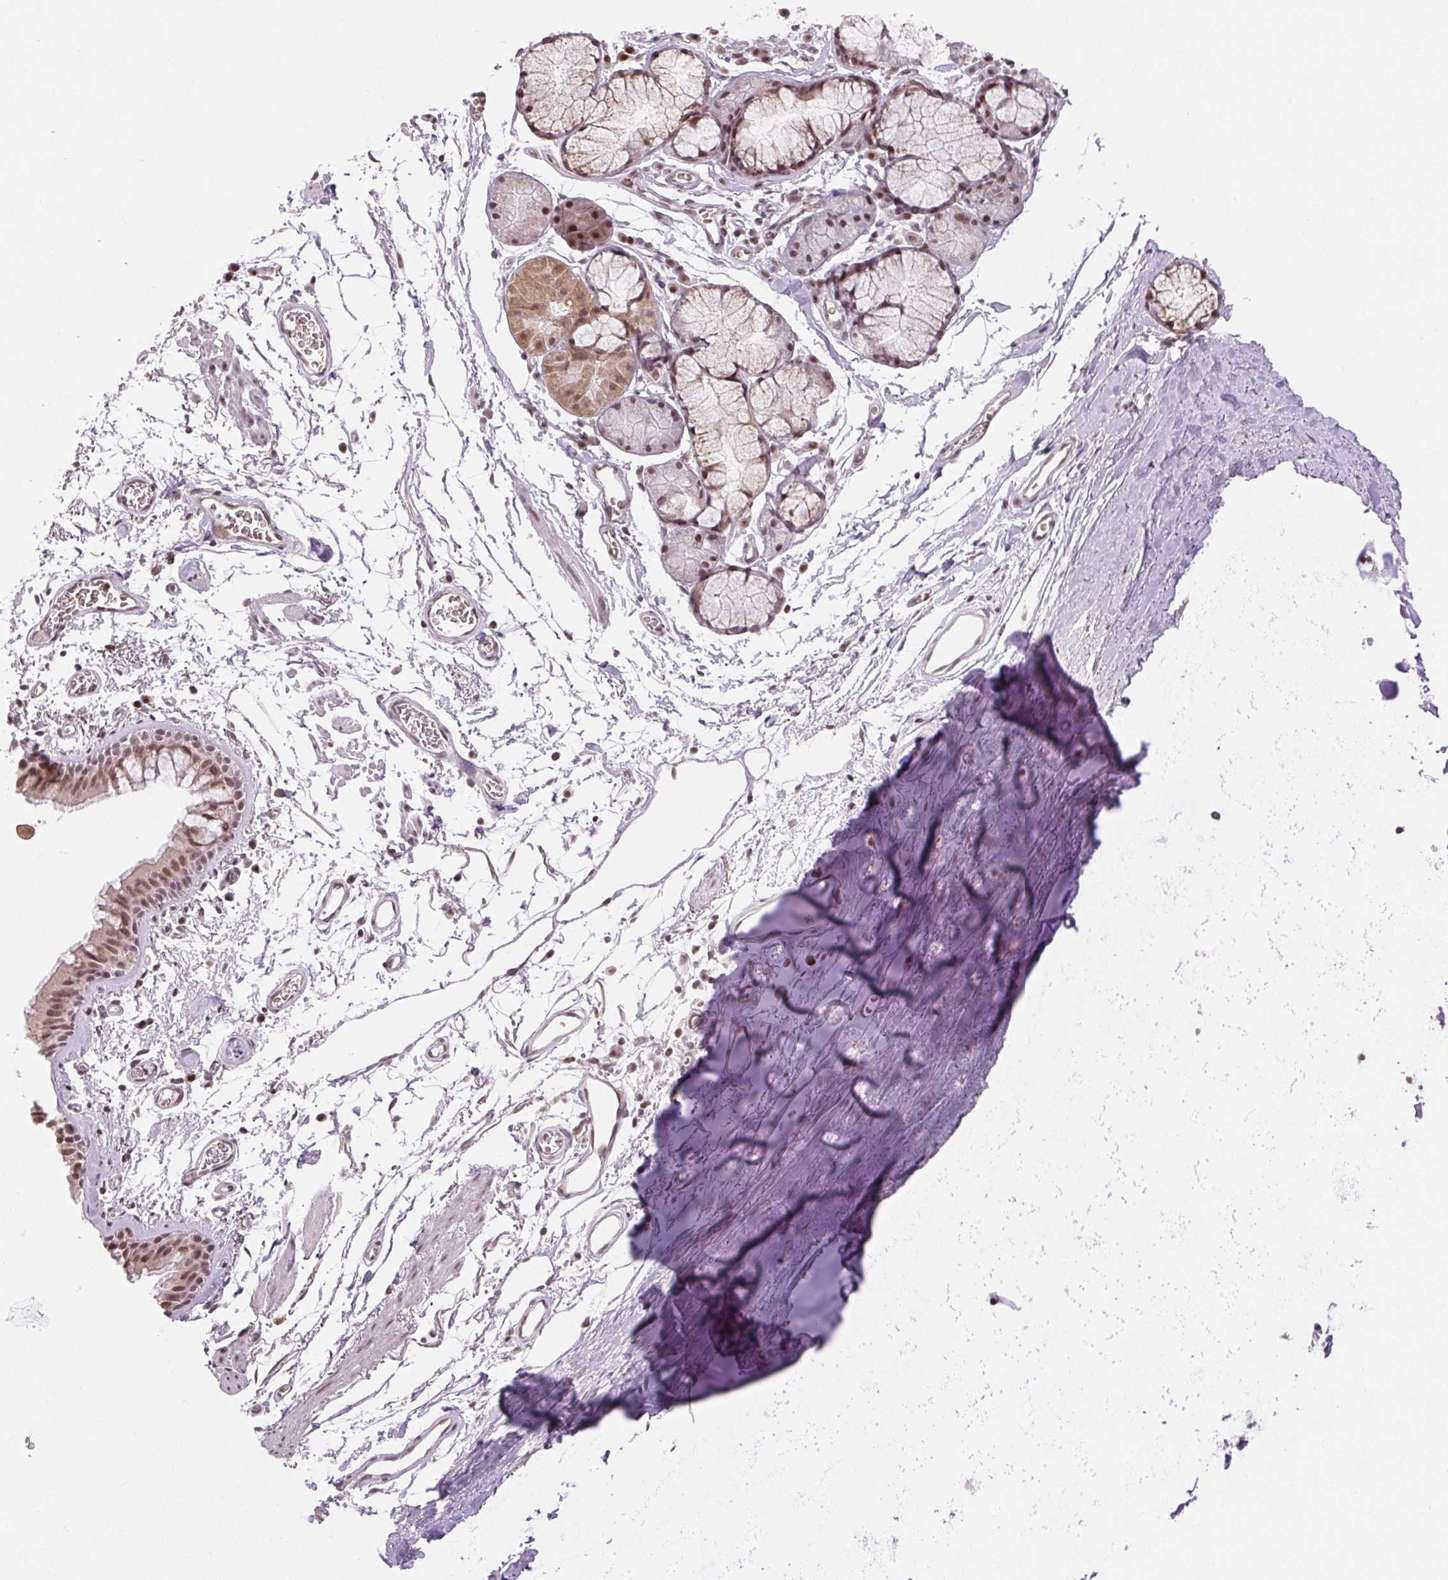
{"staining": {"intensity": "moderate", "quantity": ">75%", "location": "nuclear"}, "tissue": "bronchus", "cell_type": "Respiratory epithelial cells", "image_type": "normal", "snomed": [{"axis": "morphology", "description": "Normal tissue, NOS"}, {"axis": "topography", "description": "Cartilage tissue"}, {"axis": "topography", "description": "Bronchus"}], "caption": "Immunohistochemistry of normal human bronchus demonstrates medium levels of moderate nuclear positivity in about >75% of respiratory epithelial cells.", "gene": "GRHL3", "patient": {"sex": "female", "age": 79}}